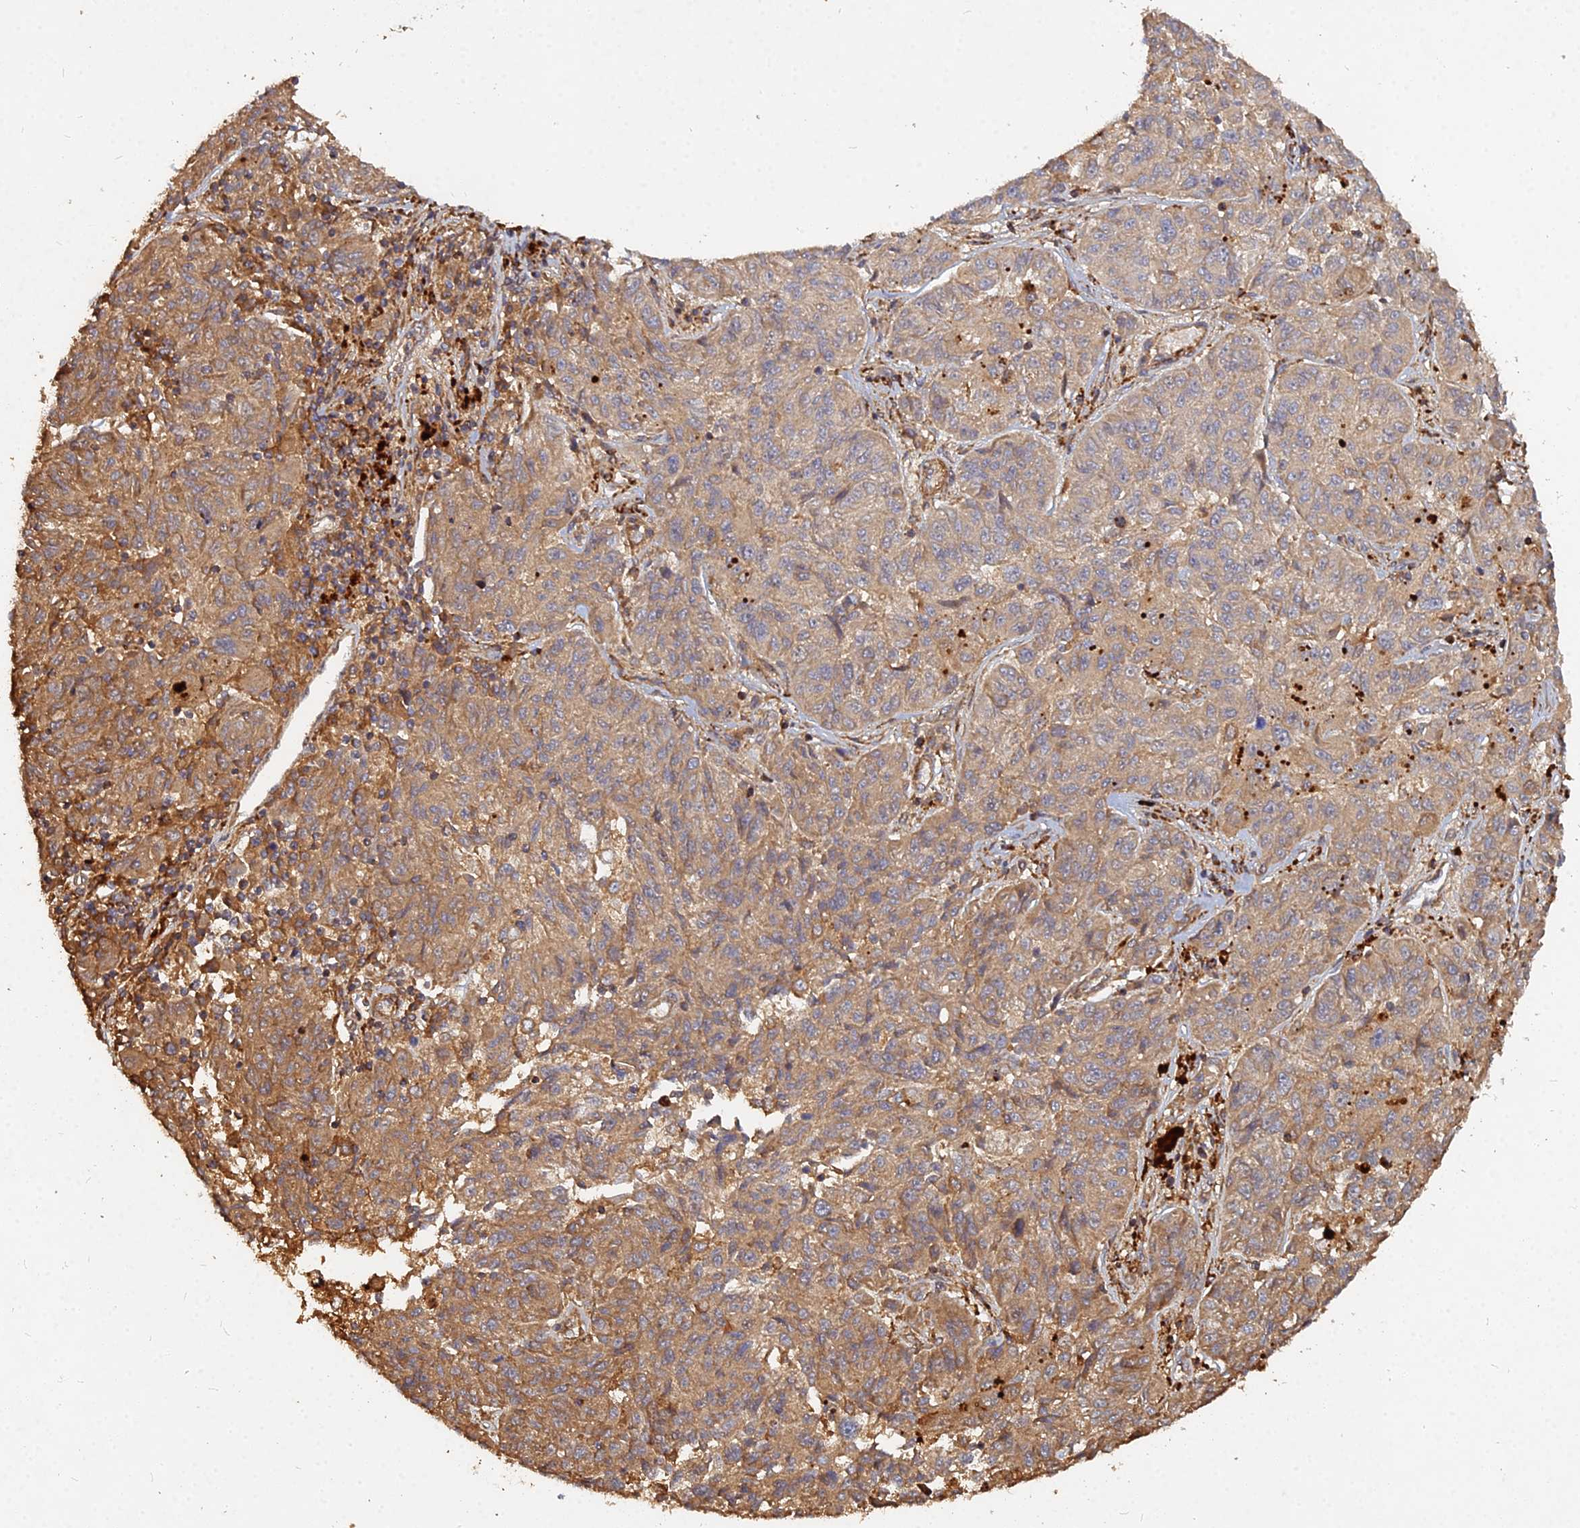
{"staining": {"intensity": "moderate", "quantity": ">75%", "location": "cytoplasmic/membranous"}, "tissue": "melanoma", "cell_type": "Tumor cells", "image_type": "cancer", "snomed": [{"axis": "morphology", "description": "Malignant melanoma, NOS"}, {"axis": "topography", "description": "Skin"}], "caption": "Melanoma tissue demonstrates moderate cytoplasmic/membranous expression in about >75% of tumor cells, visualized by immunohistochemistry. The staining was performed using DAB to visualize the protein expression in brown, while the nuclei were stained in blue with hematoxylin (Magnification: 20x).", "gene": "UBE2W", "patient": {"sex": "male", "age": 53}}